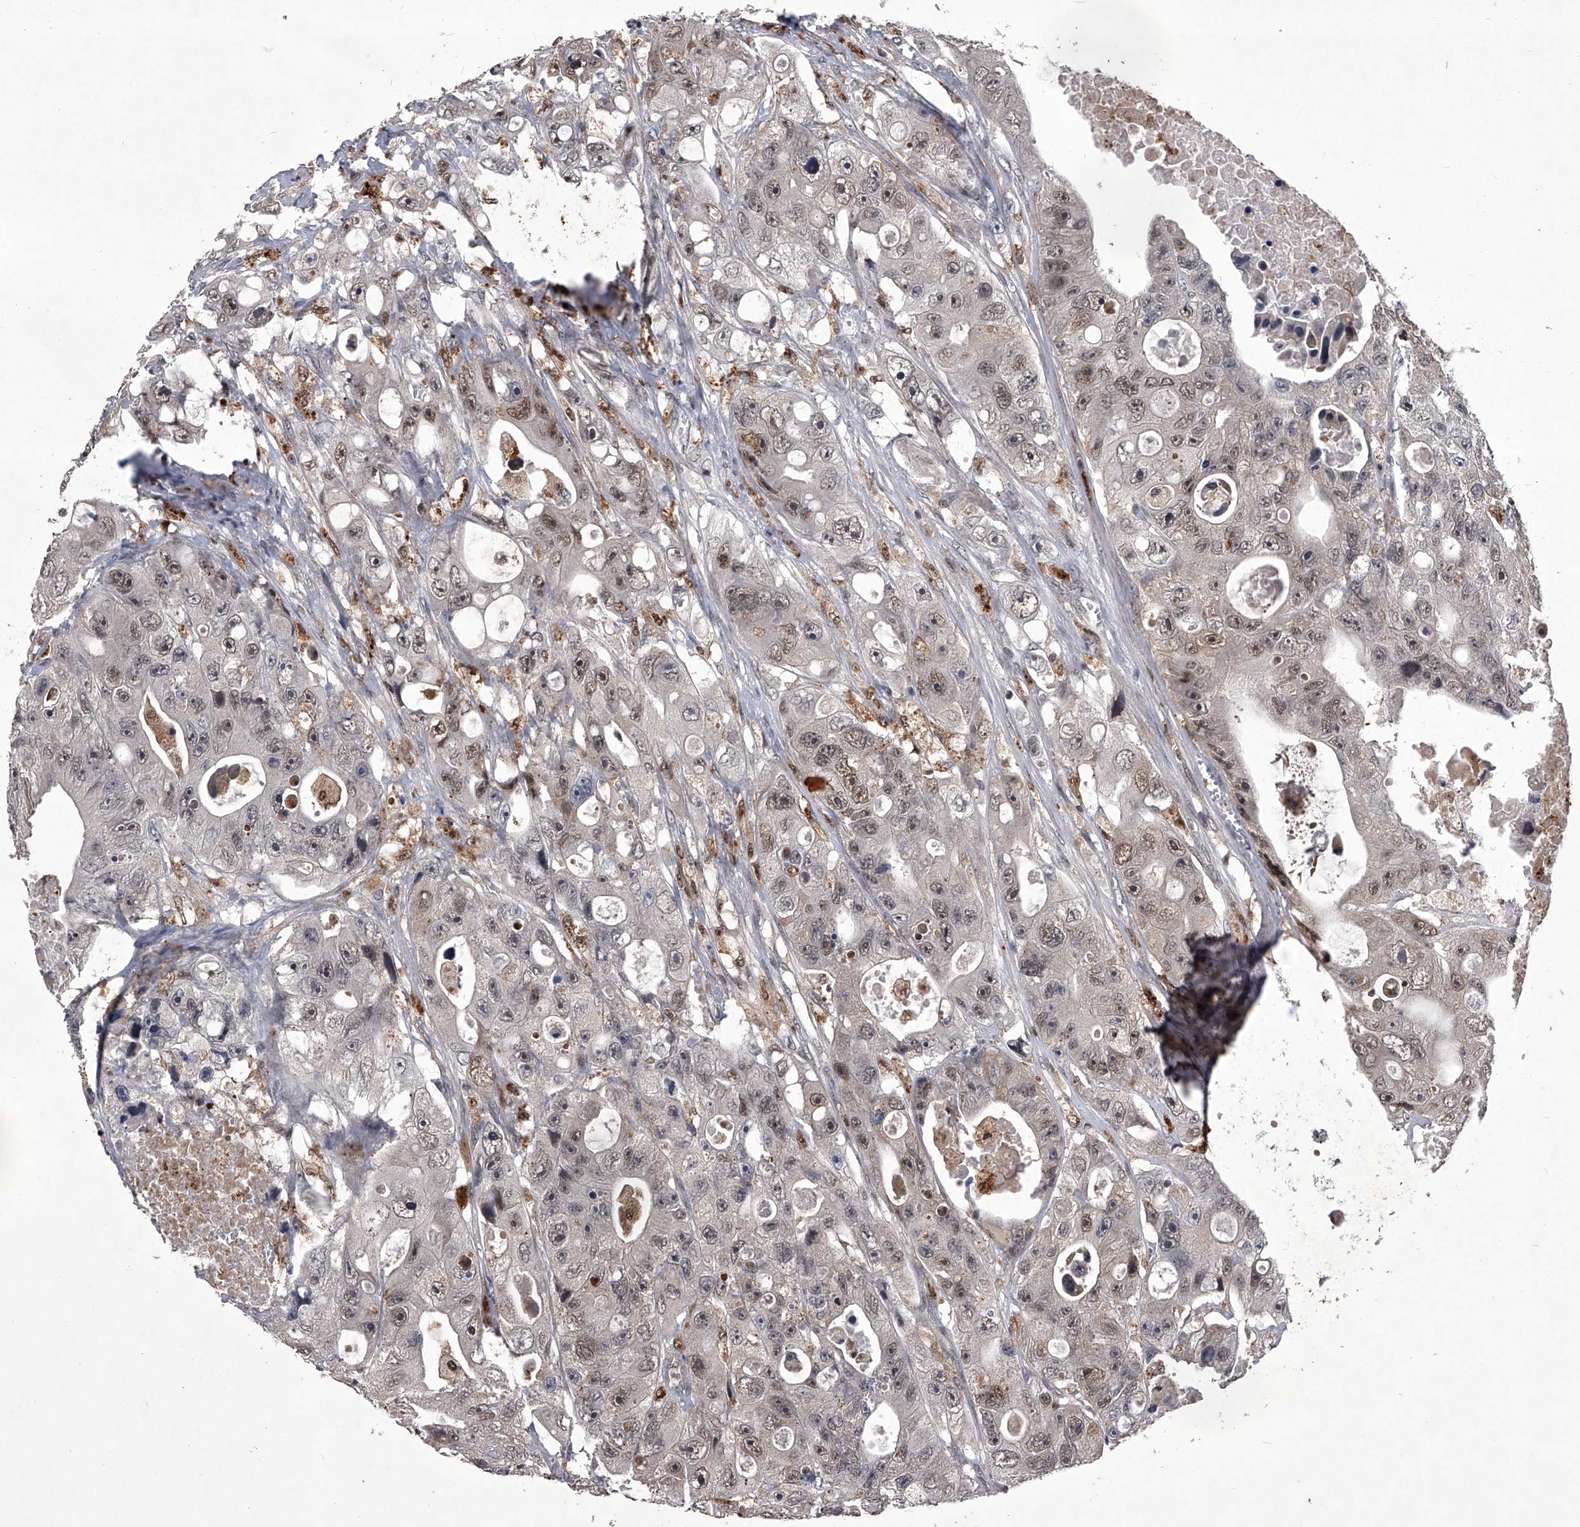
{"staining": {"intensity": "weak", "quantity": "25%-75%", "location": "nuclear"}, "tissue": "colorectal cancer", "cell_type": "Tumor cells", "image_type": "cancer", "snomed": [{"axis": "morphology", "description": "Adenocarcinoma, NOS"}, {"axis": "topography", "description": "Colon"}], "caption": "A brown stain shows weak nuclear staining of a protein in human adenocarcinoma (colorectal) tumor cells.", "gene": "CMTR1", "patient": {"sex": "female", "age": 46}}